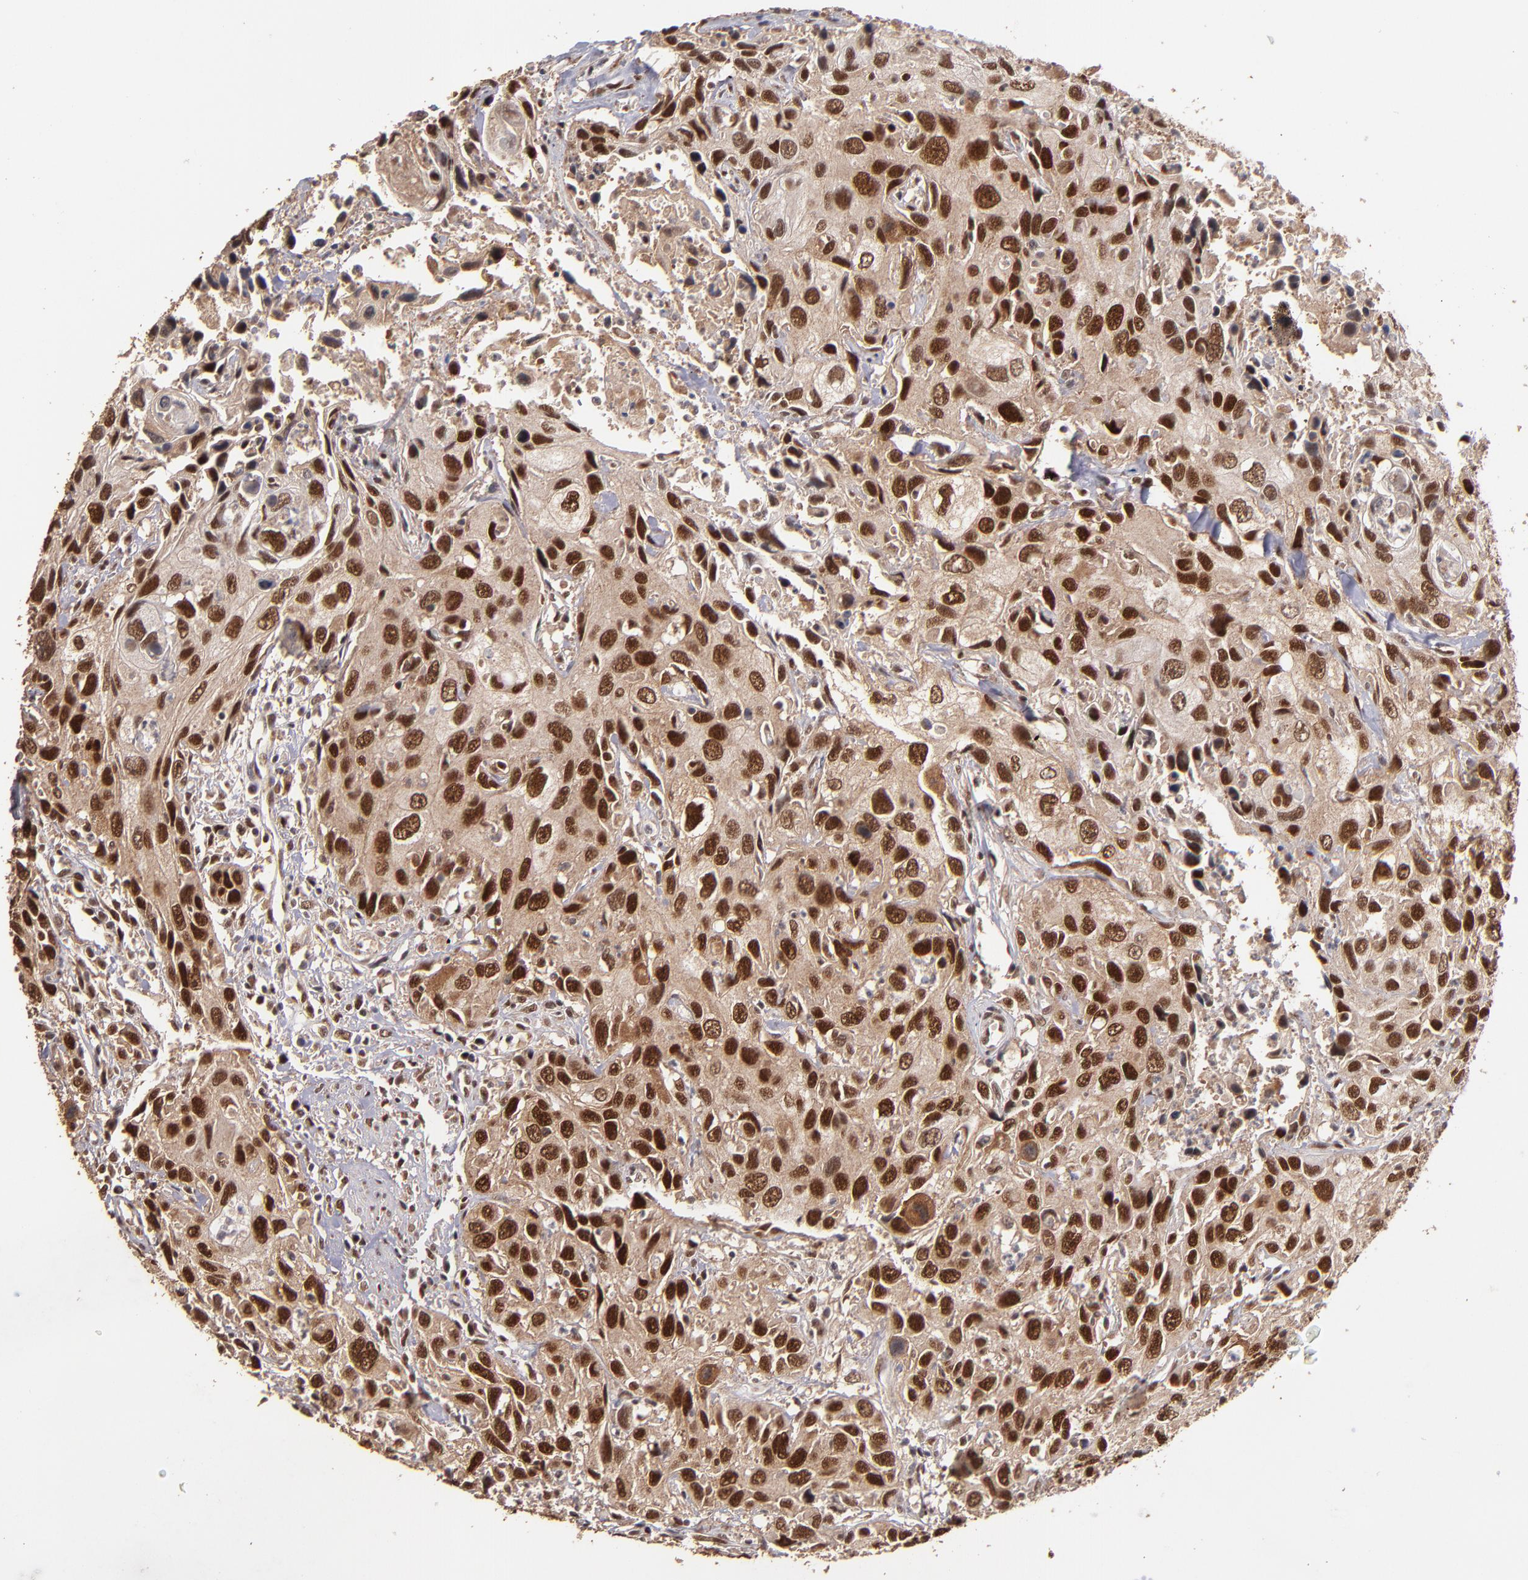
{"staining": {"intensity": "strong", "quantity": ">75%", "location": "cytoplasmic/membranous,nuclear"}, "tissue": "urothelial cancer", "cell_type": "Tumor cells", "image_type": "cancer", "snomed": [{"axis": "morphology", "description": "Urothelial carcinoma, High grade"}, {"axis": "topography", "description": "Urinary bladder"}], "caption": "About >75% of tumor cells in human urothelial carcinoma (high-grade) exhibit strong cytoplasmic/membranous and nuclear protein positivity as visualized by brown immunohistochemical staining.", "gene": "EAPP", "patient": {"sex": "male", "age": 71}}